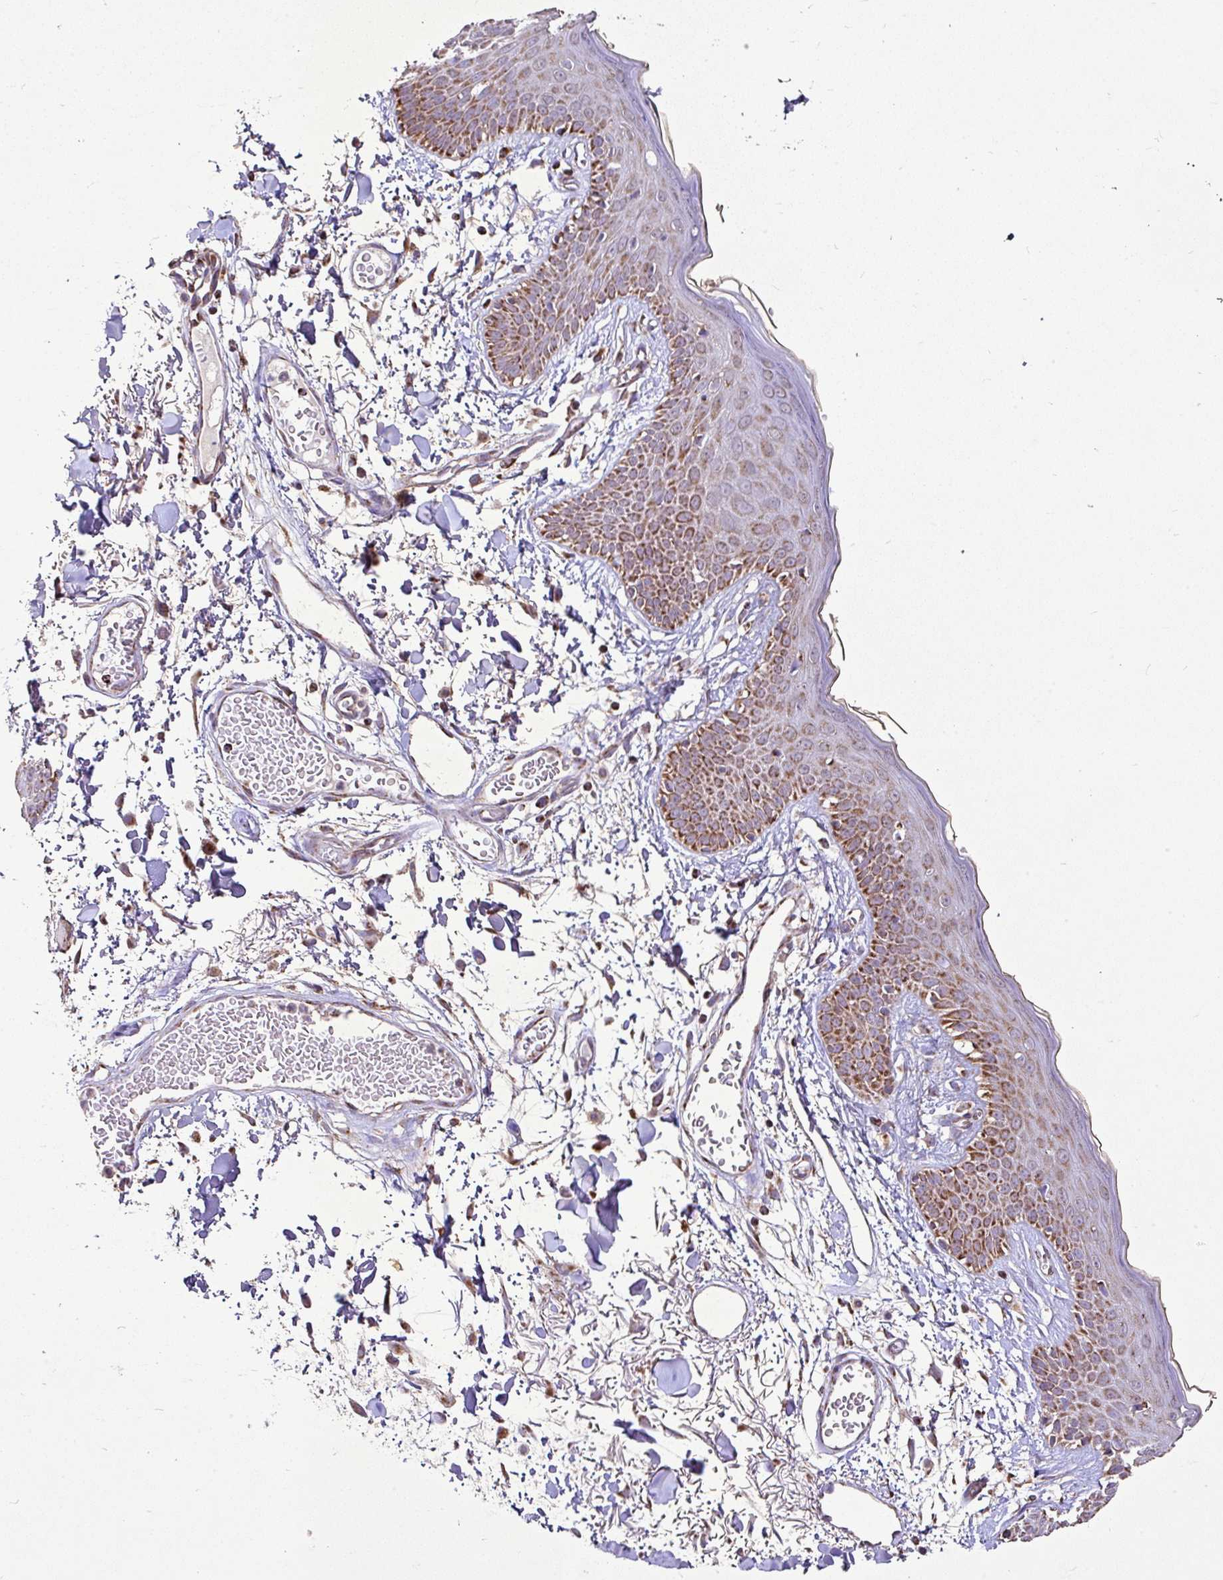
{"staining": {"intensity": "moderate", "quantity": ">75%", "location": "cytoplasmic/membranous"}, "tissue": "skin", "cell_type": "Fibroblasts", "image_type": "normal", "snomed": [{"axis": "morphology", "description": "Normal tissue, NOS"}, {"axis": "topography", "description": "Skin"}], "caption": "Immunohistochemistry micrograph of unremarkable human skin stained for a protein (brown), which shows medium levels of moderate cytoplasmic/membranous expression in approximately >75% of fibroblasts.", "gene": "AGK", "patient": {"sex": "male", "age": 79}}